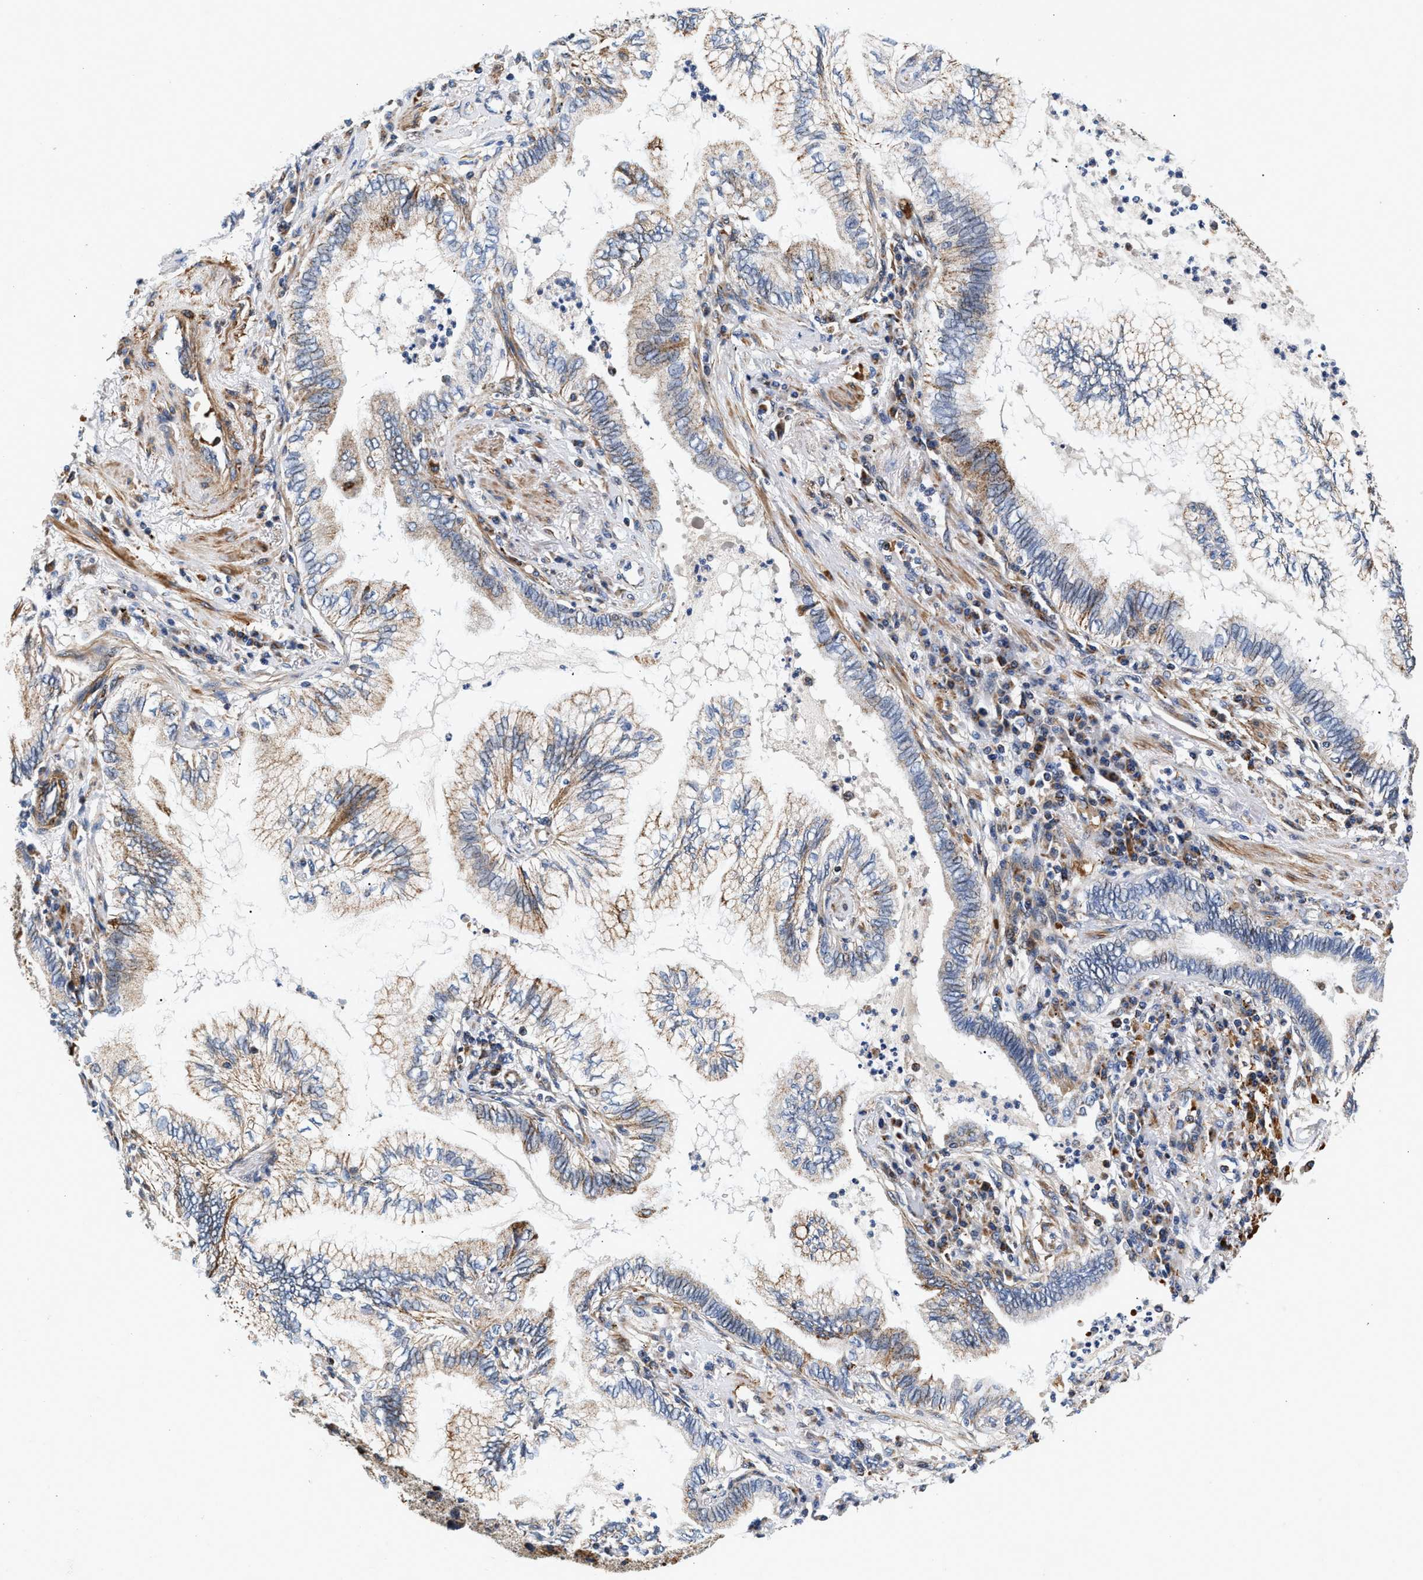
{"staining": {"intensity": "weak", "quantity": "25%-75%", "location": "cytoplasmic/membranous"}, "tissue": "lung cancer", "cell_type": "Tumor cells", "image_type": "cancer", "snomed": [{"axis": "morphology", "description": "Normal tissue, NOS"}, {"axis": "morphology", "description": "Adenocarcinoma, NOS"}, {"axis": "topography", "description": "Bronchus"}, {"axis": "topography", "description": "Lung"}], "caption": "Immunohistochemistry micrograph of neoplastic tissue: human lung cancer stained using IHC displays low levels of weak protein expression localized specifically in the cytoplasmic/membranous of tumor cells, appearing as a cytoplasmic/membranous brown color.", "gene": "SGK1", "patient": {"sex": "female", "age": 70}}